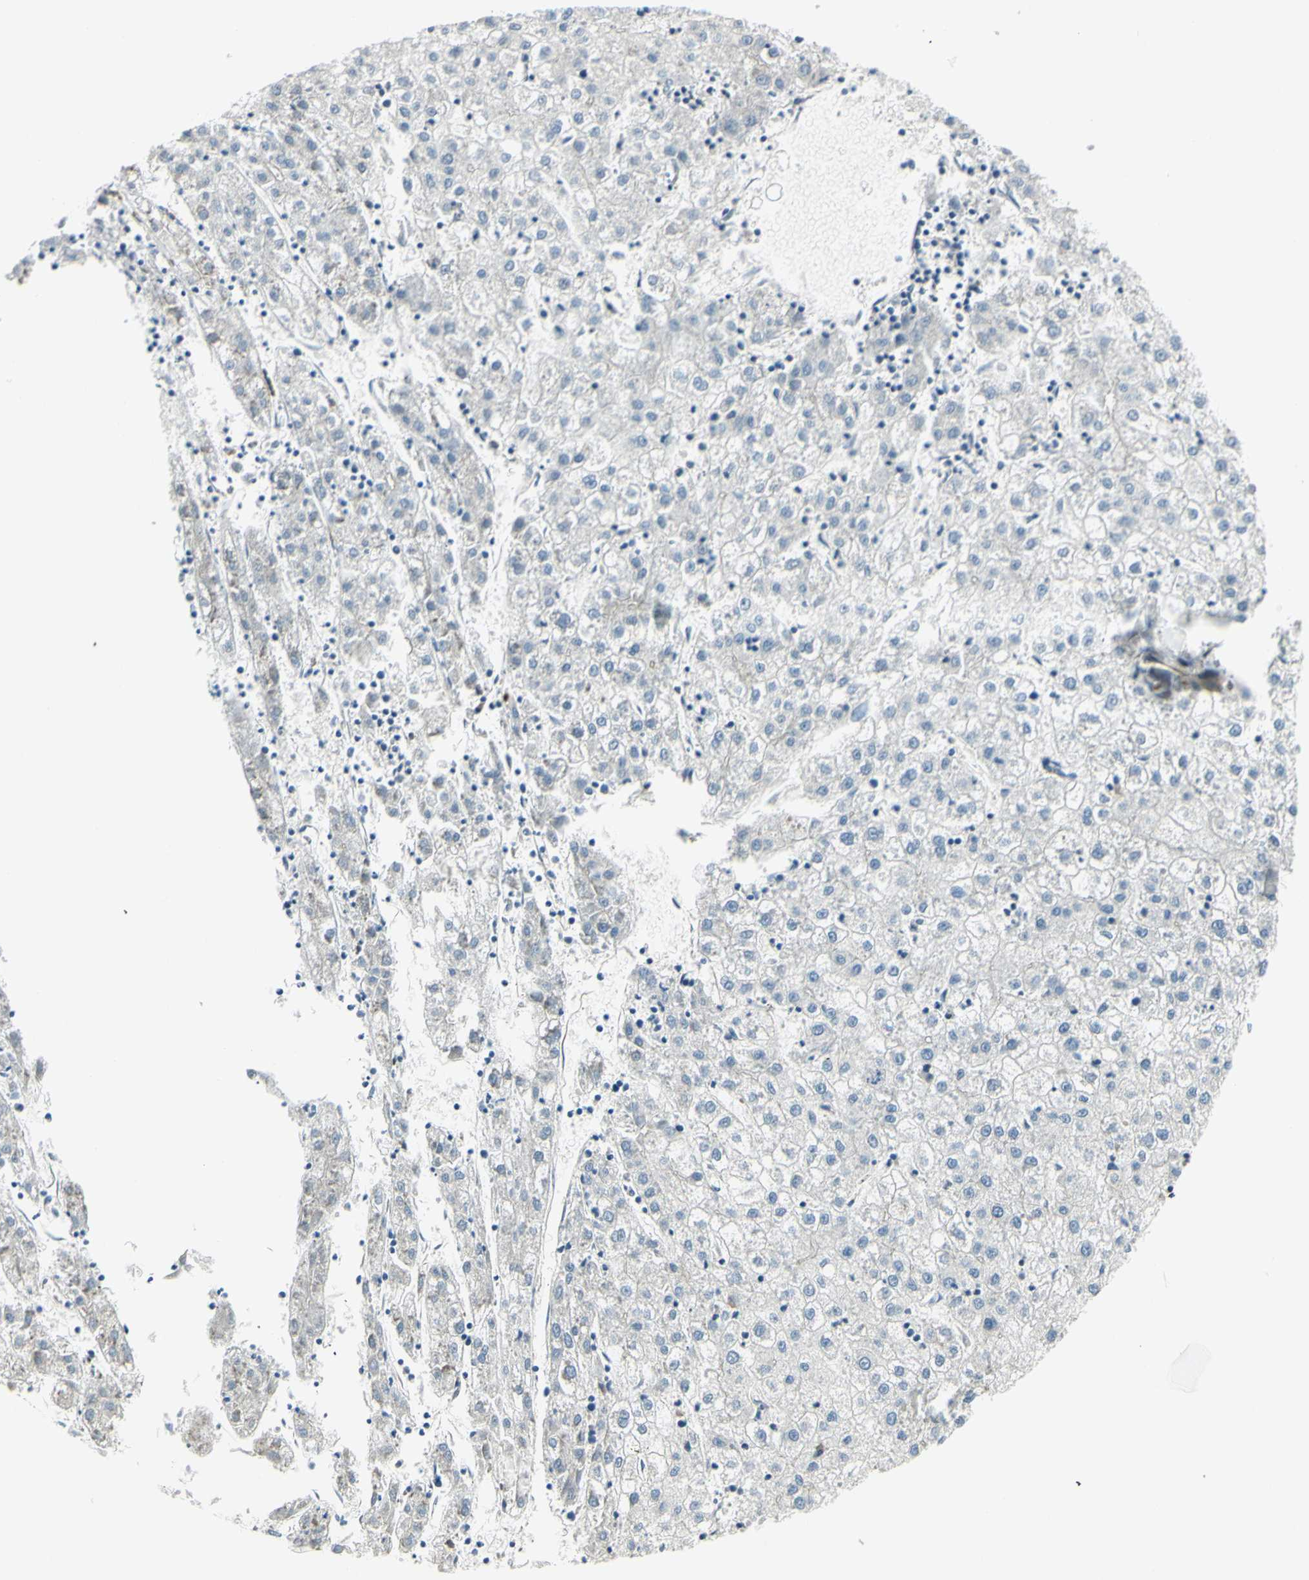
{"staining": {"intensity": "negative", "quantity": "none", "location": "none"}, "tissue": "liver cancer", "cell_type": "Tumor cells", "image_type": "cancer", "snomed": [{"axis": "morphology", "description": "Carcinoma, Hepatocellular, NOS"}, {"axis": "topography", "description": "Liver"}], "caption": "Immunohistochemistry (IHC) of human liver cancer (hepatocellular carcinoma) demonstrates no positivity in tumor cells.", "gene": "IGDCC4", "patient": {"sex": "male", "age": 72}}